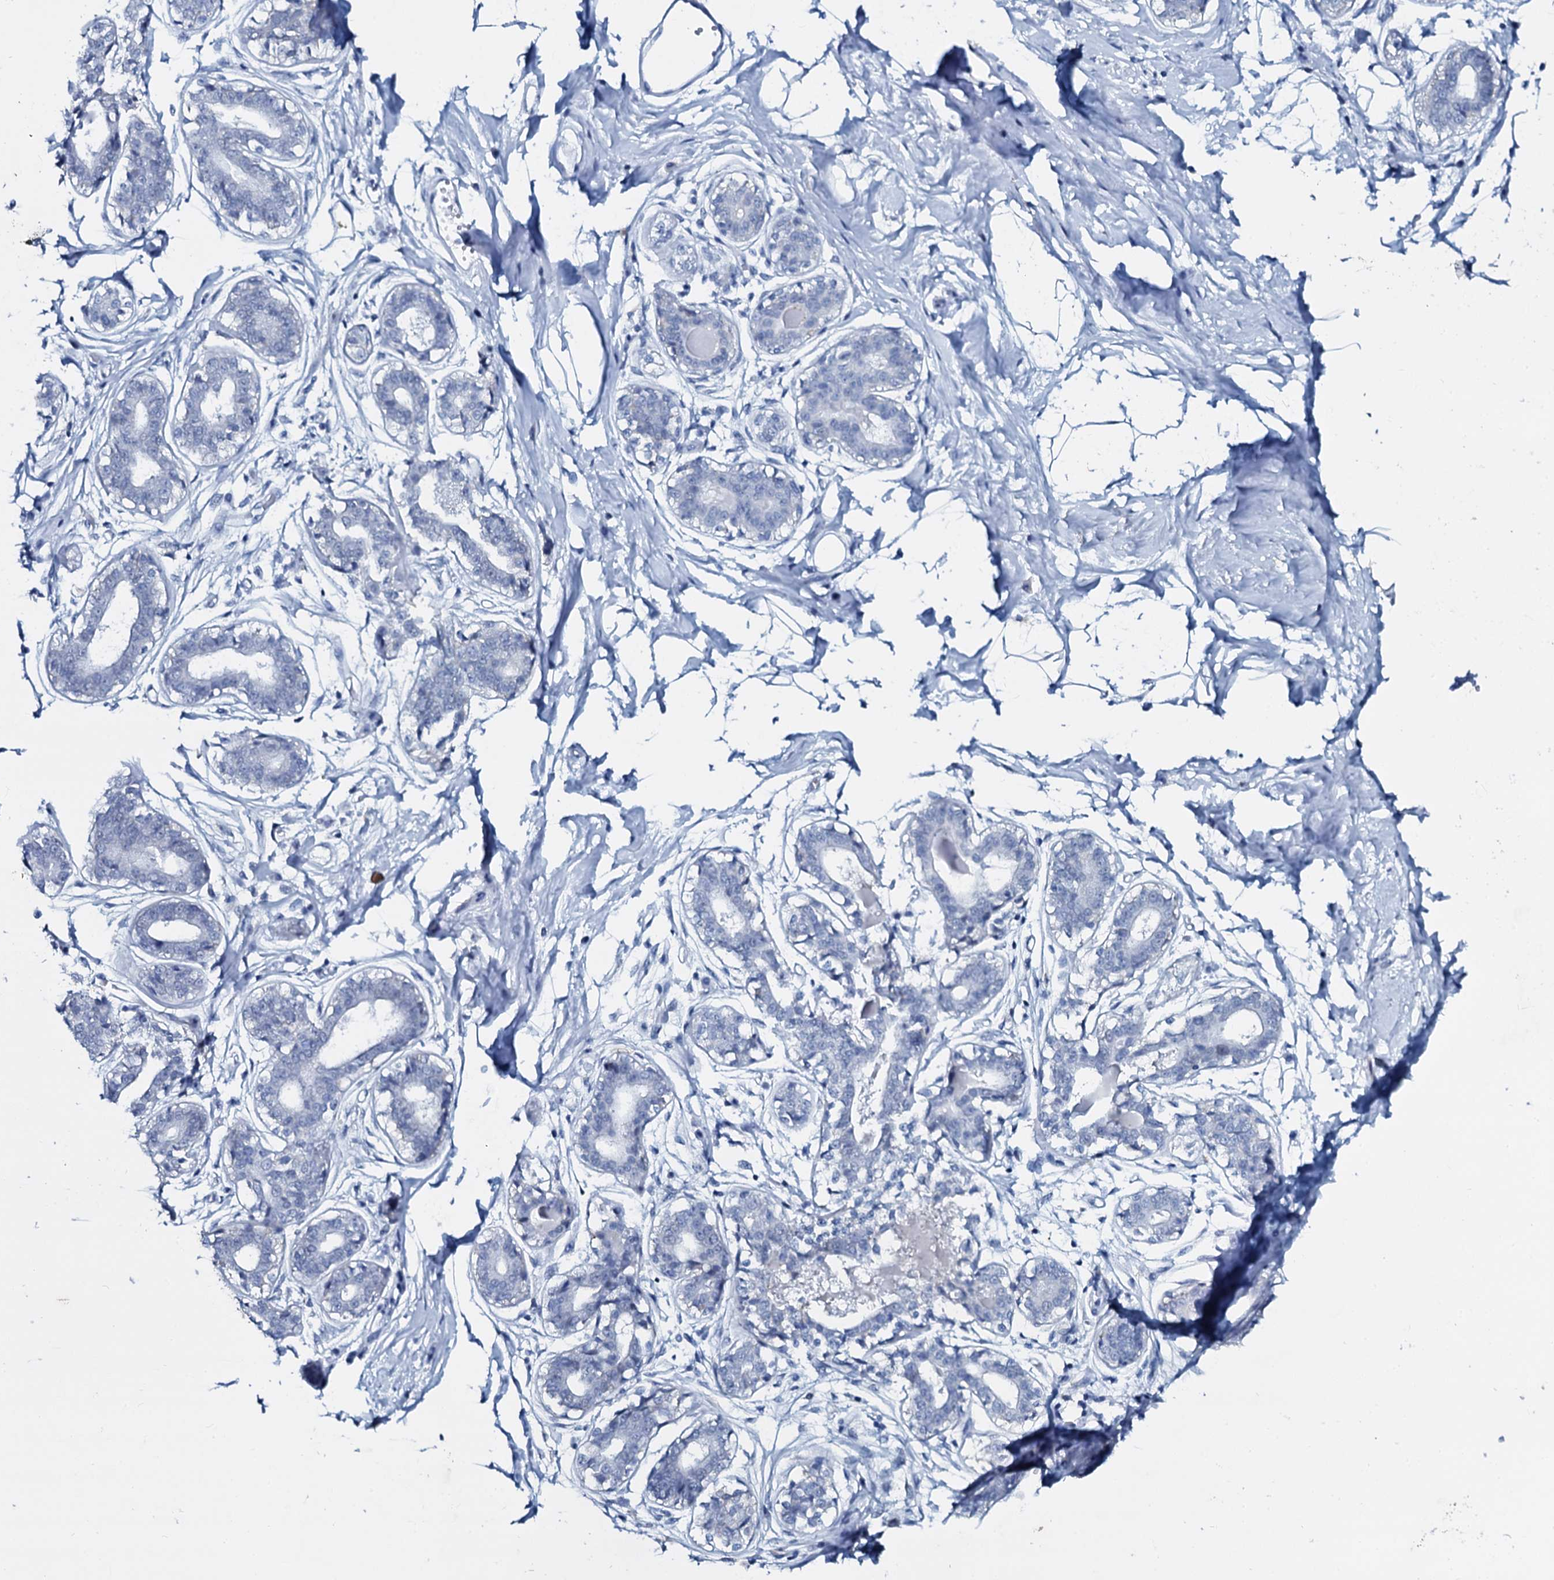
{"staining": {"intensity": "negative", "quantity": "none", "location": "none"}, "tissue": "breast", "cell_type": "Adipocytes", "image_type": "normal", "snomed": [{"axis": "morphology", "description": "Normal tissue, NOS"}, {"axis": "topography", "description": "Breast"}], "caption": "Immunohistochemistry (IHC) of benign breast exhibits no expression in adipocytes.", "gene": "SLC4A7", "patient": {"sex": "female", "age": 45}}